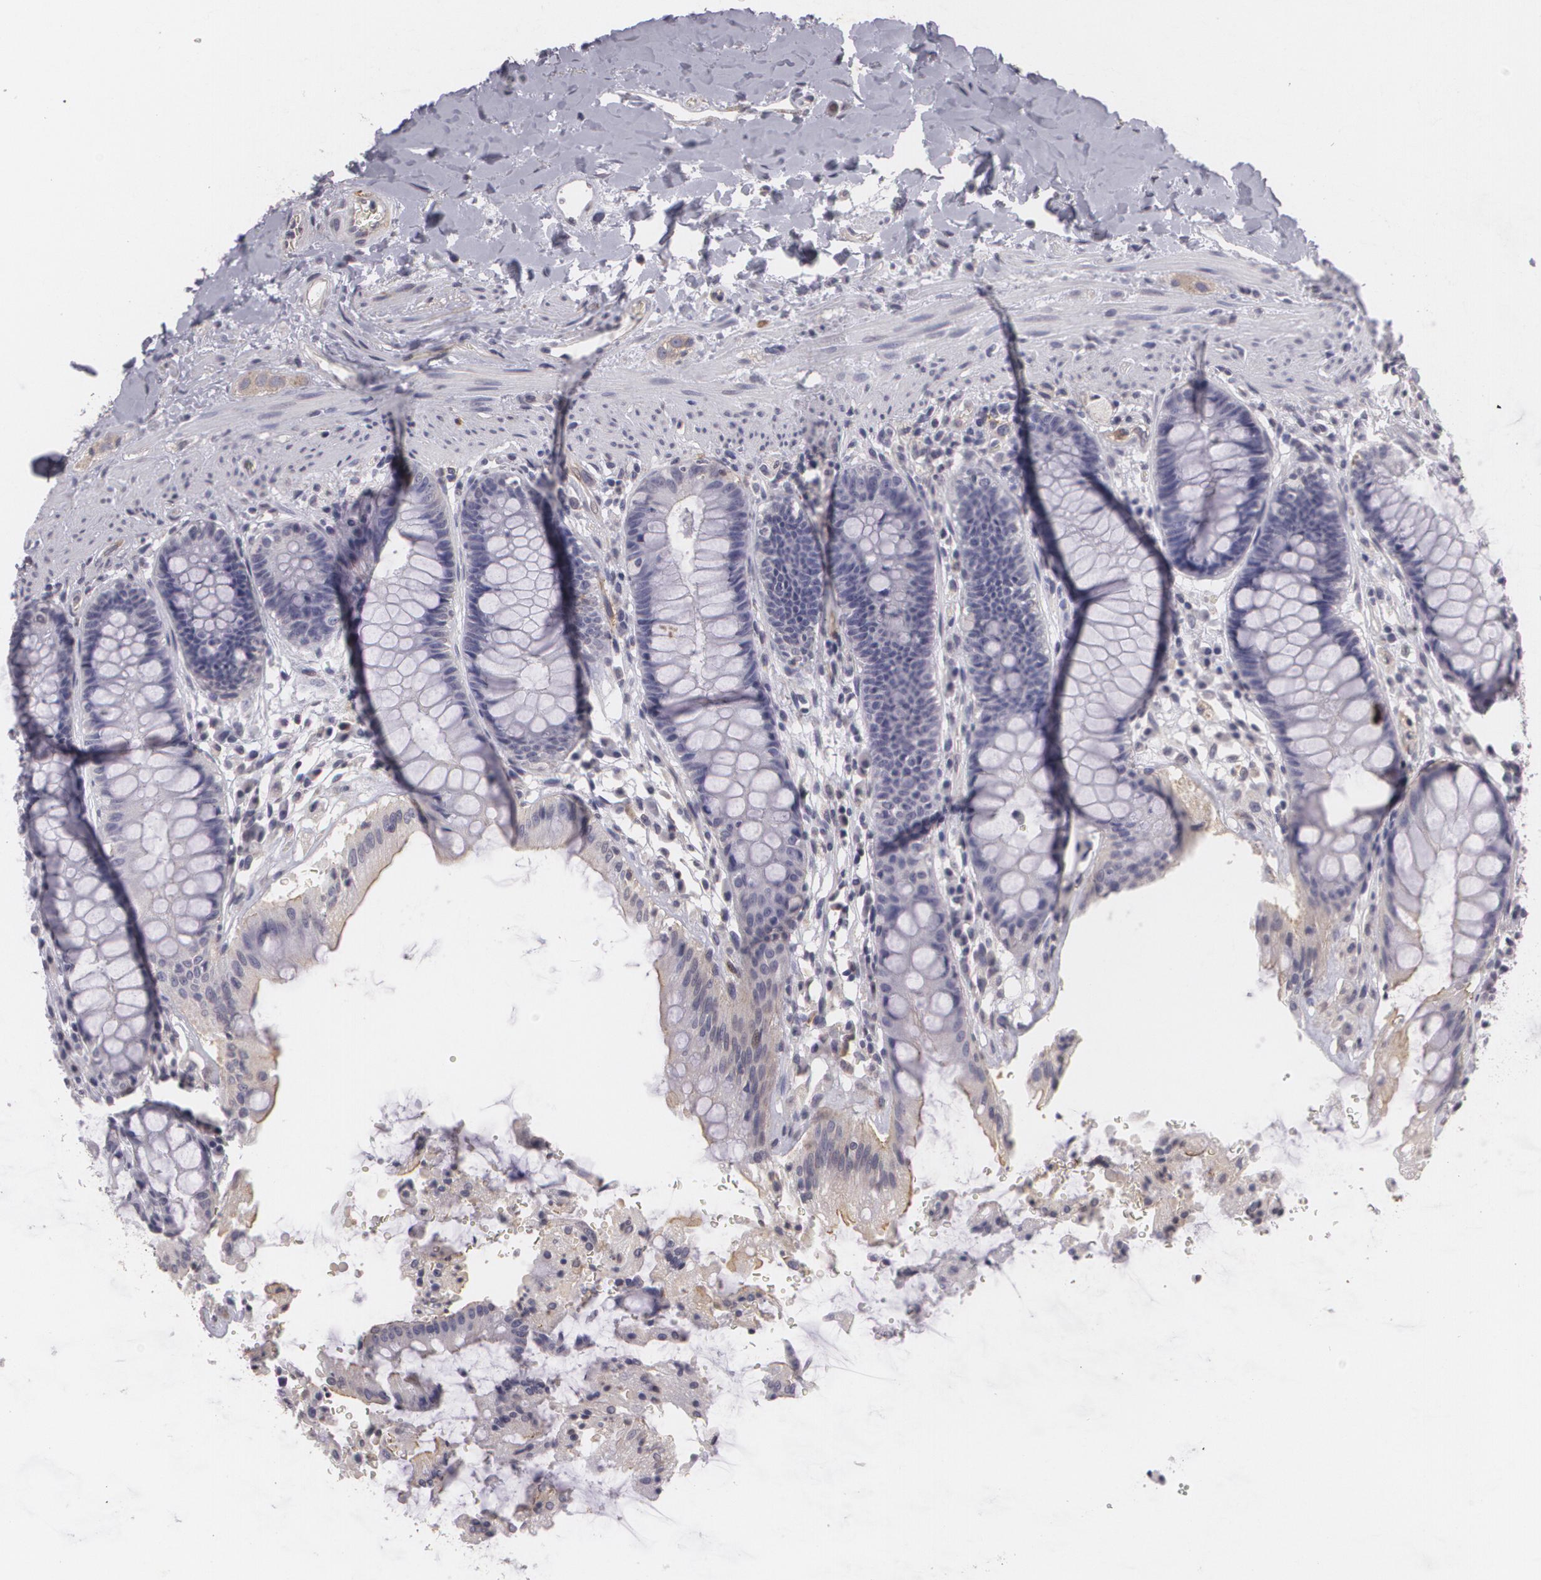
{"staining": {"intensity": "negative", "quantity": "none", "location": "none"}, "tissue": "rectum", "cell_type": "Glandular cells", "image_type": "normal", "snomed": [{"axis": "morphology", "description": "Normal tissue, NOS"}, {"axis": "topography", "description": "Rectum"}], "caption": "Micrograph shows no significant protein staining in glandular cells of benign rectum. (DAB (3,3'-diaminobenzidine) immunohistochemistry (IHC) with hematoxylin counter stain).", "gene": "KCNA4", "patient": {"sex": "female", "age": 46}}